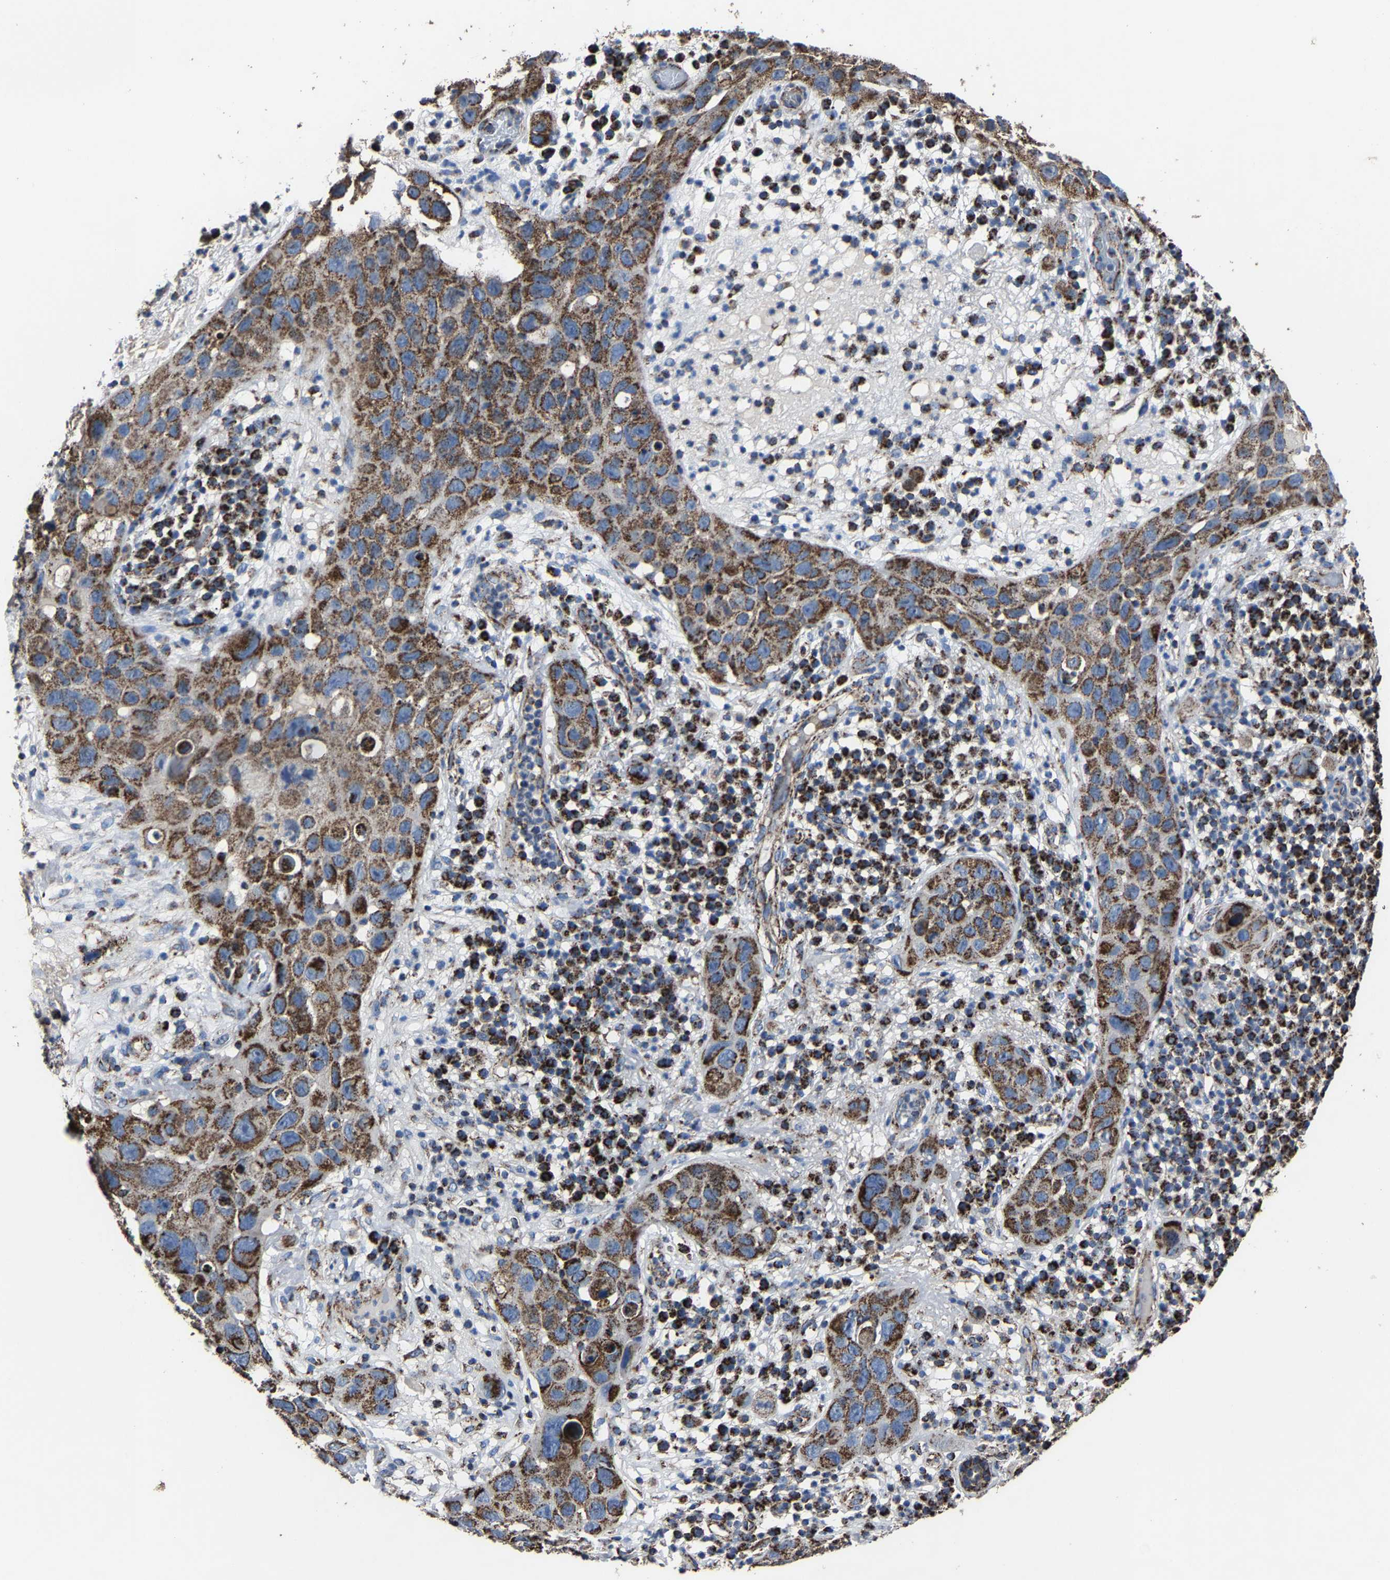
{"staining": {"intensity": "strong", "quantity": "25%-75%", "location": "cytoplasmic/membranous"}, "tissue": "skin cancer", "cell_type": "Tumor cells", "image_type": "cancer", "snomed": [{"axis": "morphology", "description": "Squamous cell carcinoma in situ, NOS"}, {"axis": "morphology", "description": "Squamous cell carcinoma, NOS"}, {"axis": "topography", "description": "Skin"}], "caption": "Immunohistochemistry (DAB) staining of human skin squamous cell carcinoma demonstrates strong cytoplasmic/membranous protein positivity in approximately 25%-75% of tumor cells. Using DAB (3,3'-diaminobenzidine) (brown) and hematoxylin (blue) stains, captured at high magnification using brightfield microscopy.", "gene": "NDUFV3", "patient": {"sex": "male", "age": 93}}